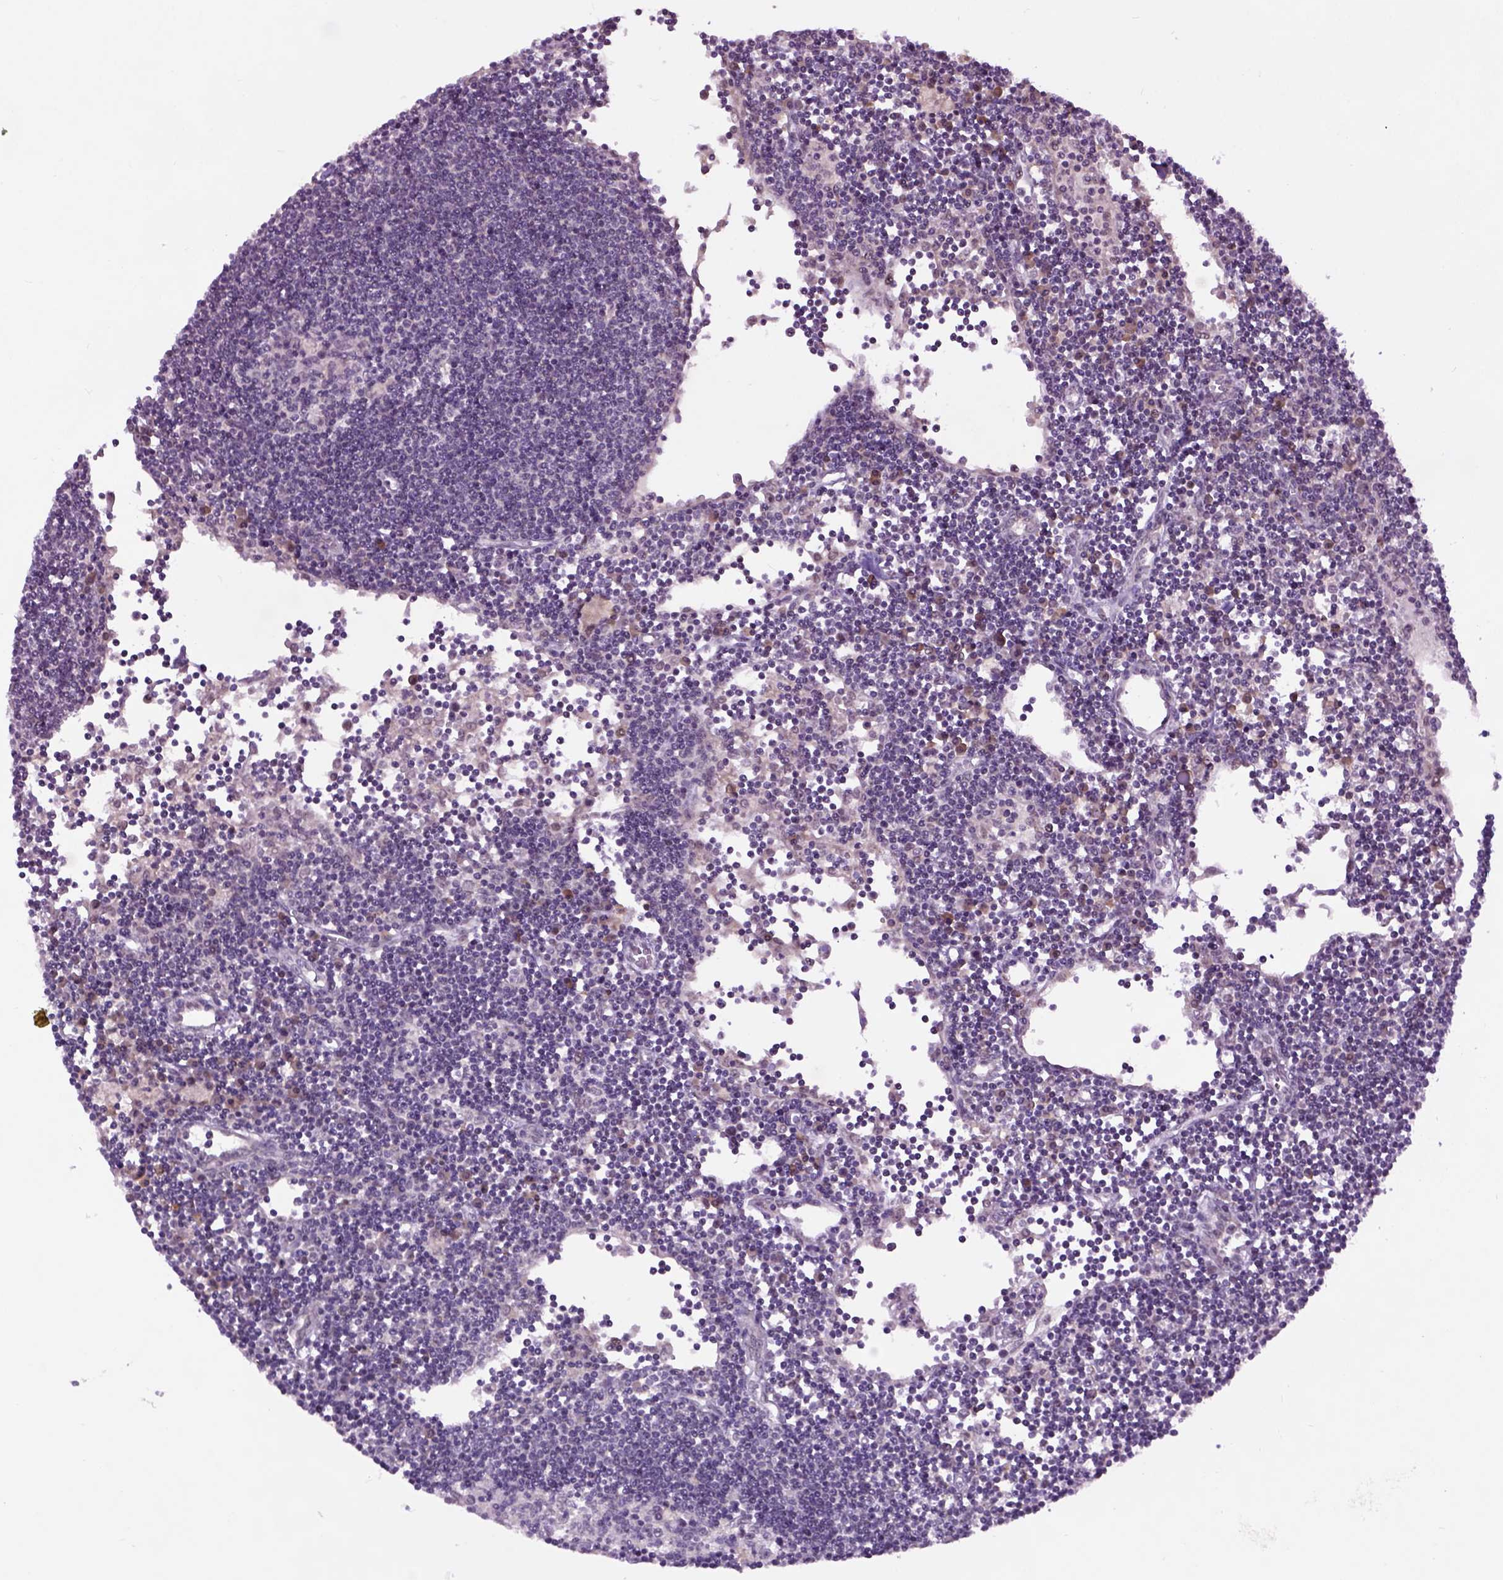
{"staining": {"intensity": "negative", "quantity": "none", "location": "none"}, "tissue": "lymph node", "cell_type": "Germinal center cells", "image_type": "normal", "snomed": [{"axis": "morphology", "description": "Normal tissue, NOS"}, {"axis": "topography", "description": "Lymph node"}], "caption": "An IHC histopathology image of benign lymph node is shown. There is no staining in germinal center cells of lymph node. Brightfield microscopy of immunohistochemistry stained with DAB (3,3'-diaminobenzidine) (brown) and hematoxylin (blue), captured at high magnification.", "gene": "RAB43", "patient": {"sex": "female", "age": 65}}